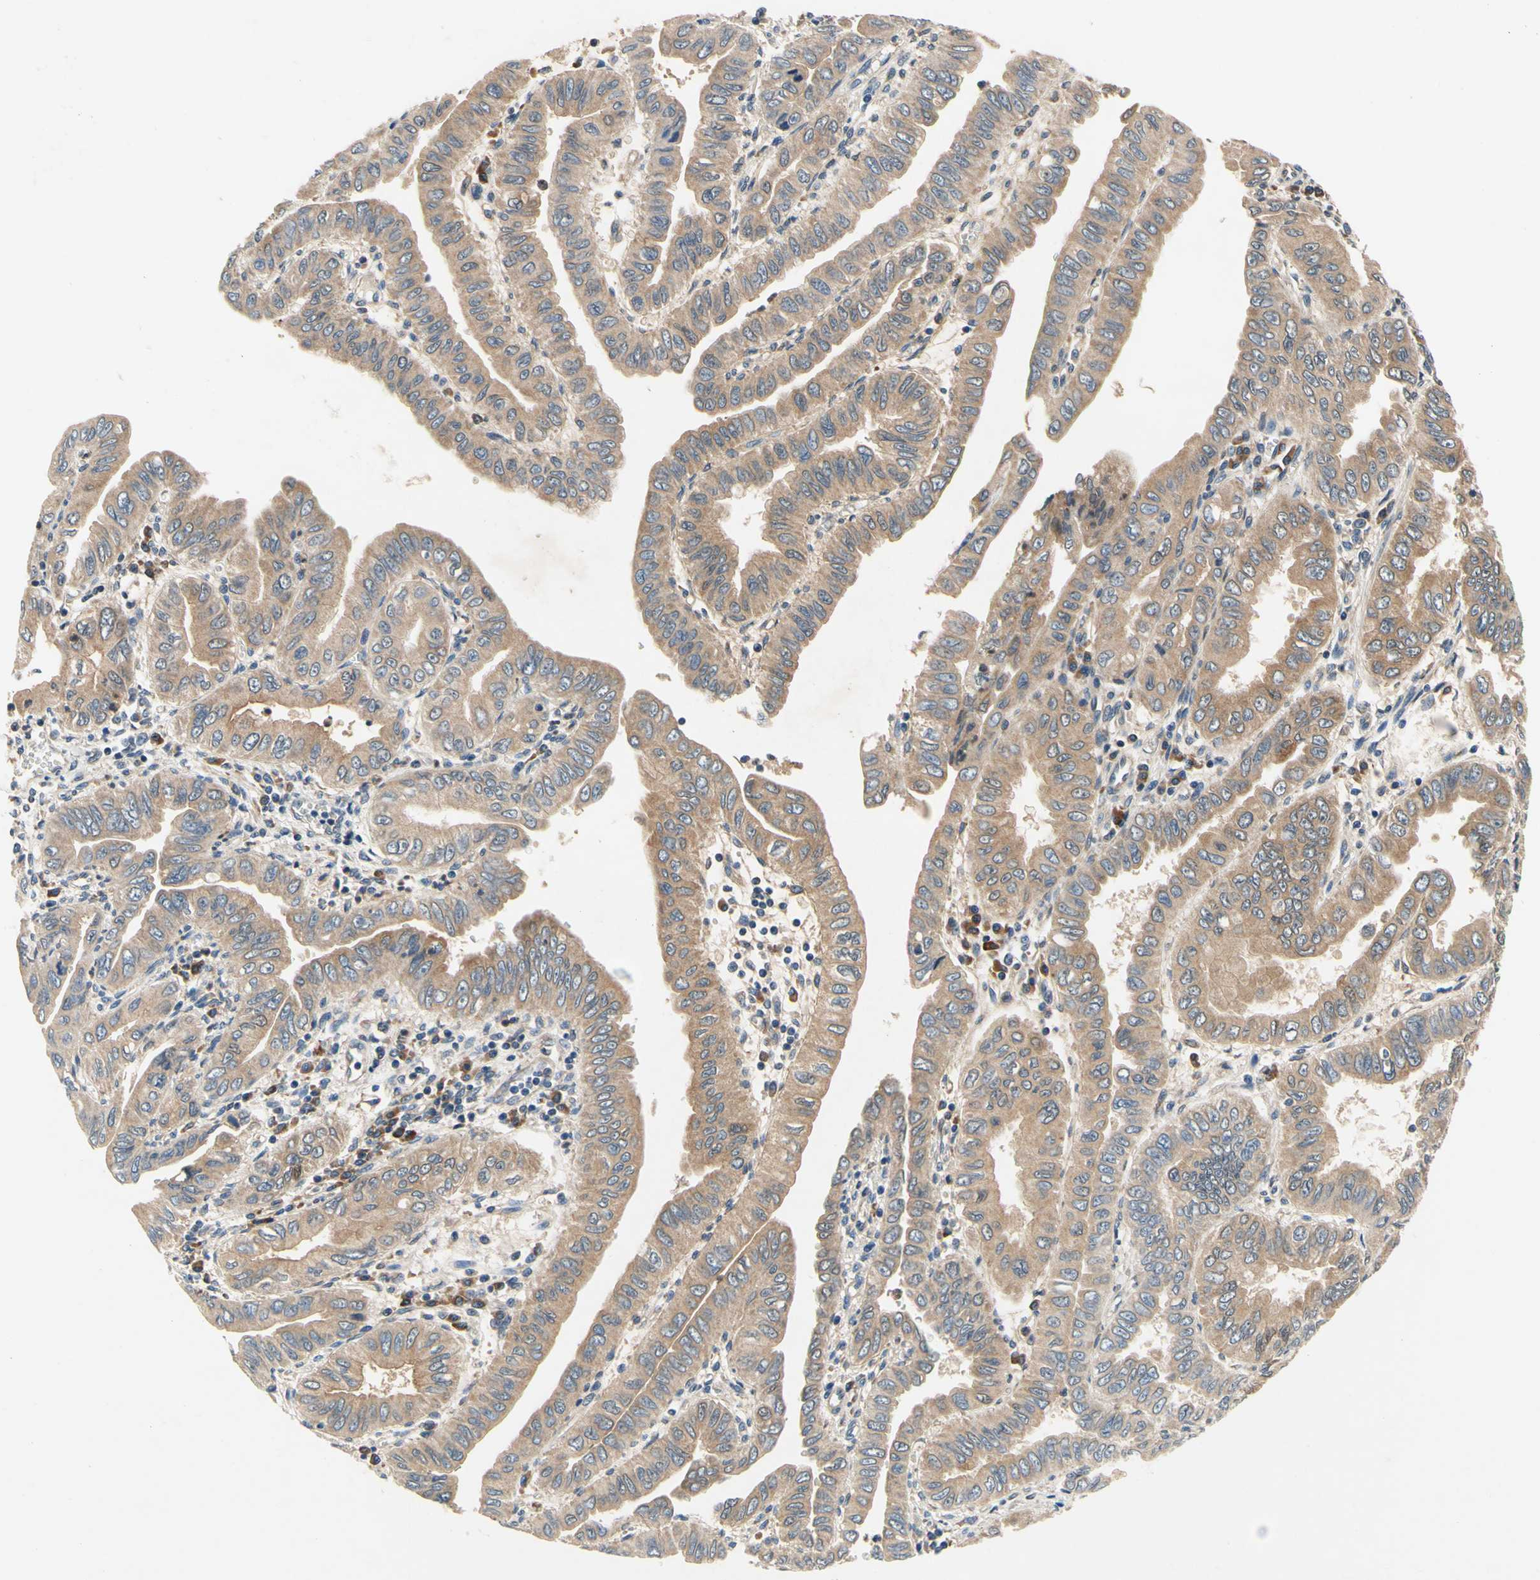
{"staining": {"intensity": "moderate", "quantity": ">75%", "location": "cytoplasmic/membranous"}, "tissue": "pancreatic cancer", "cell_type": "Tumor cells", "image_type": "cancer", "snomed": [{"axis": "morphology", "description": "Normal tissue, NOS"}, {"axis": "topography", "description": "Lymph node"}], "caption": "High-power microscopy captured an immunohistochemistry (IHC) photomicrograph of pancreatic cancer, revealing moderate cytoplasmic/membranous expression in about >75% of tumor cells. Immunohistochemistry (ihc) stains the protein in brown and the nuclei are stained blue.", "gene": "PLA2G4A", "patient": {"sex": "male", "age": 50}}